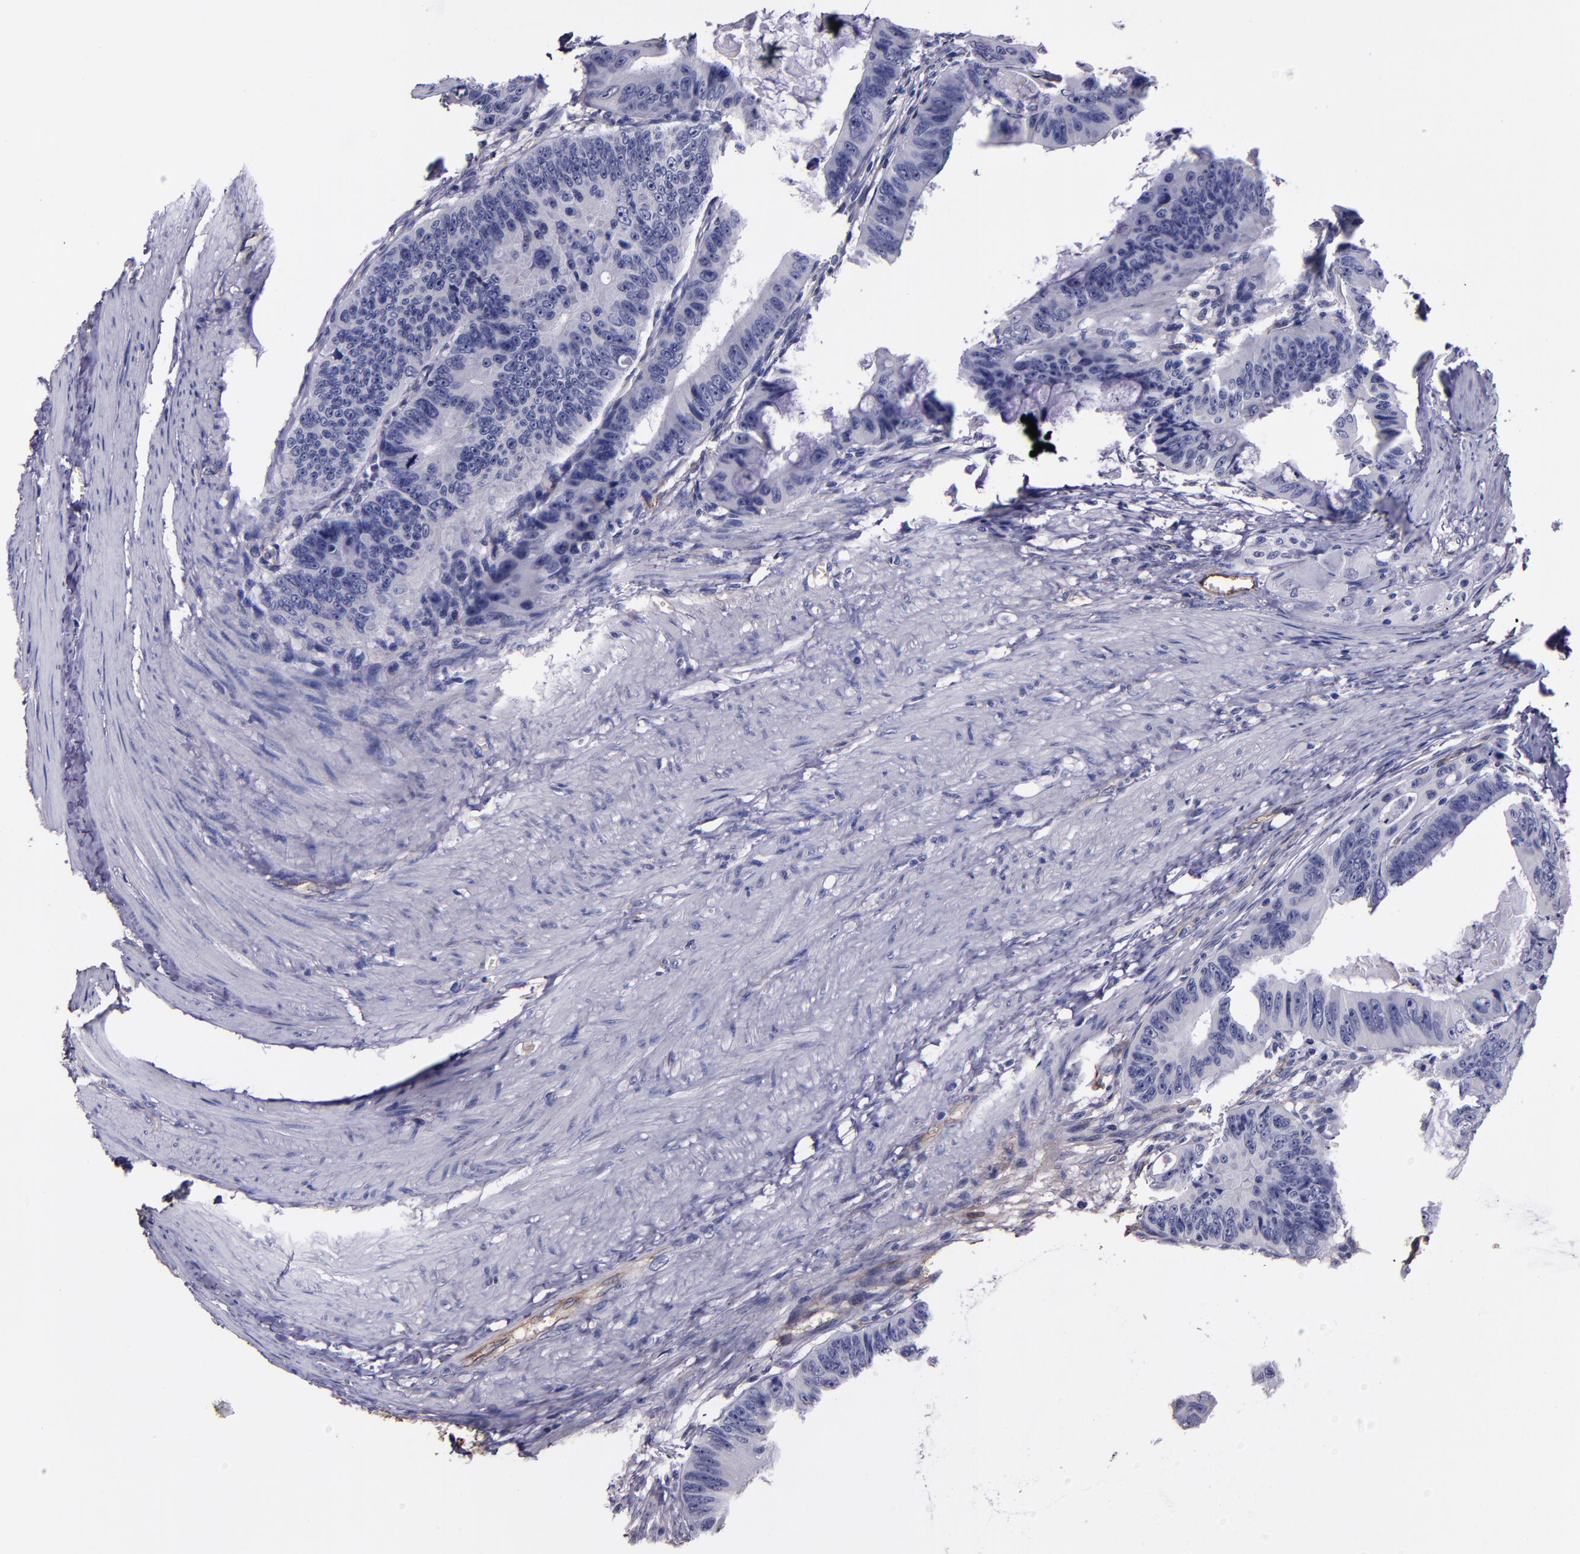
{"staining": {"intensity": "negative", "quantity": "none", "location": "none"}, "tissue": "colorectal cancer", "cell_type": "Tumor cells", "image_type": "cancer", "snomed": [{"axis": "morphology", "description": "Adenocarcinoma, NOS"}, {"axis": "topography", "description": "Colon"}], "caption": "Human colorectal adenocarcinoma stained for a protein using IHC shows no staining in tumor cells.", "gene": "A2M", "patient": {"sex": "female", "age": 55}}